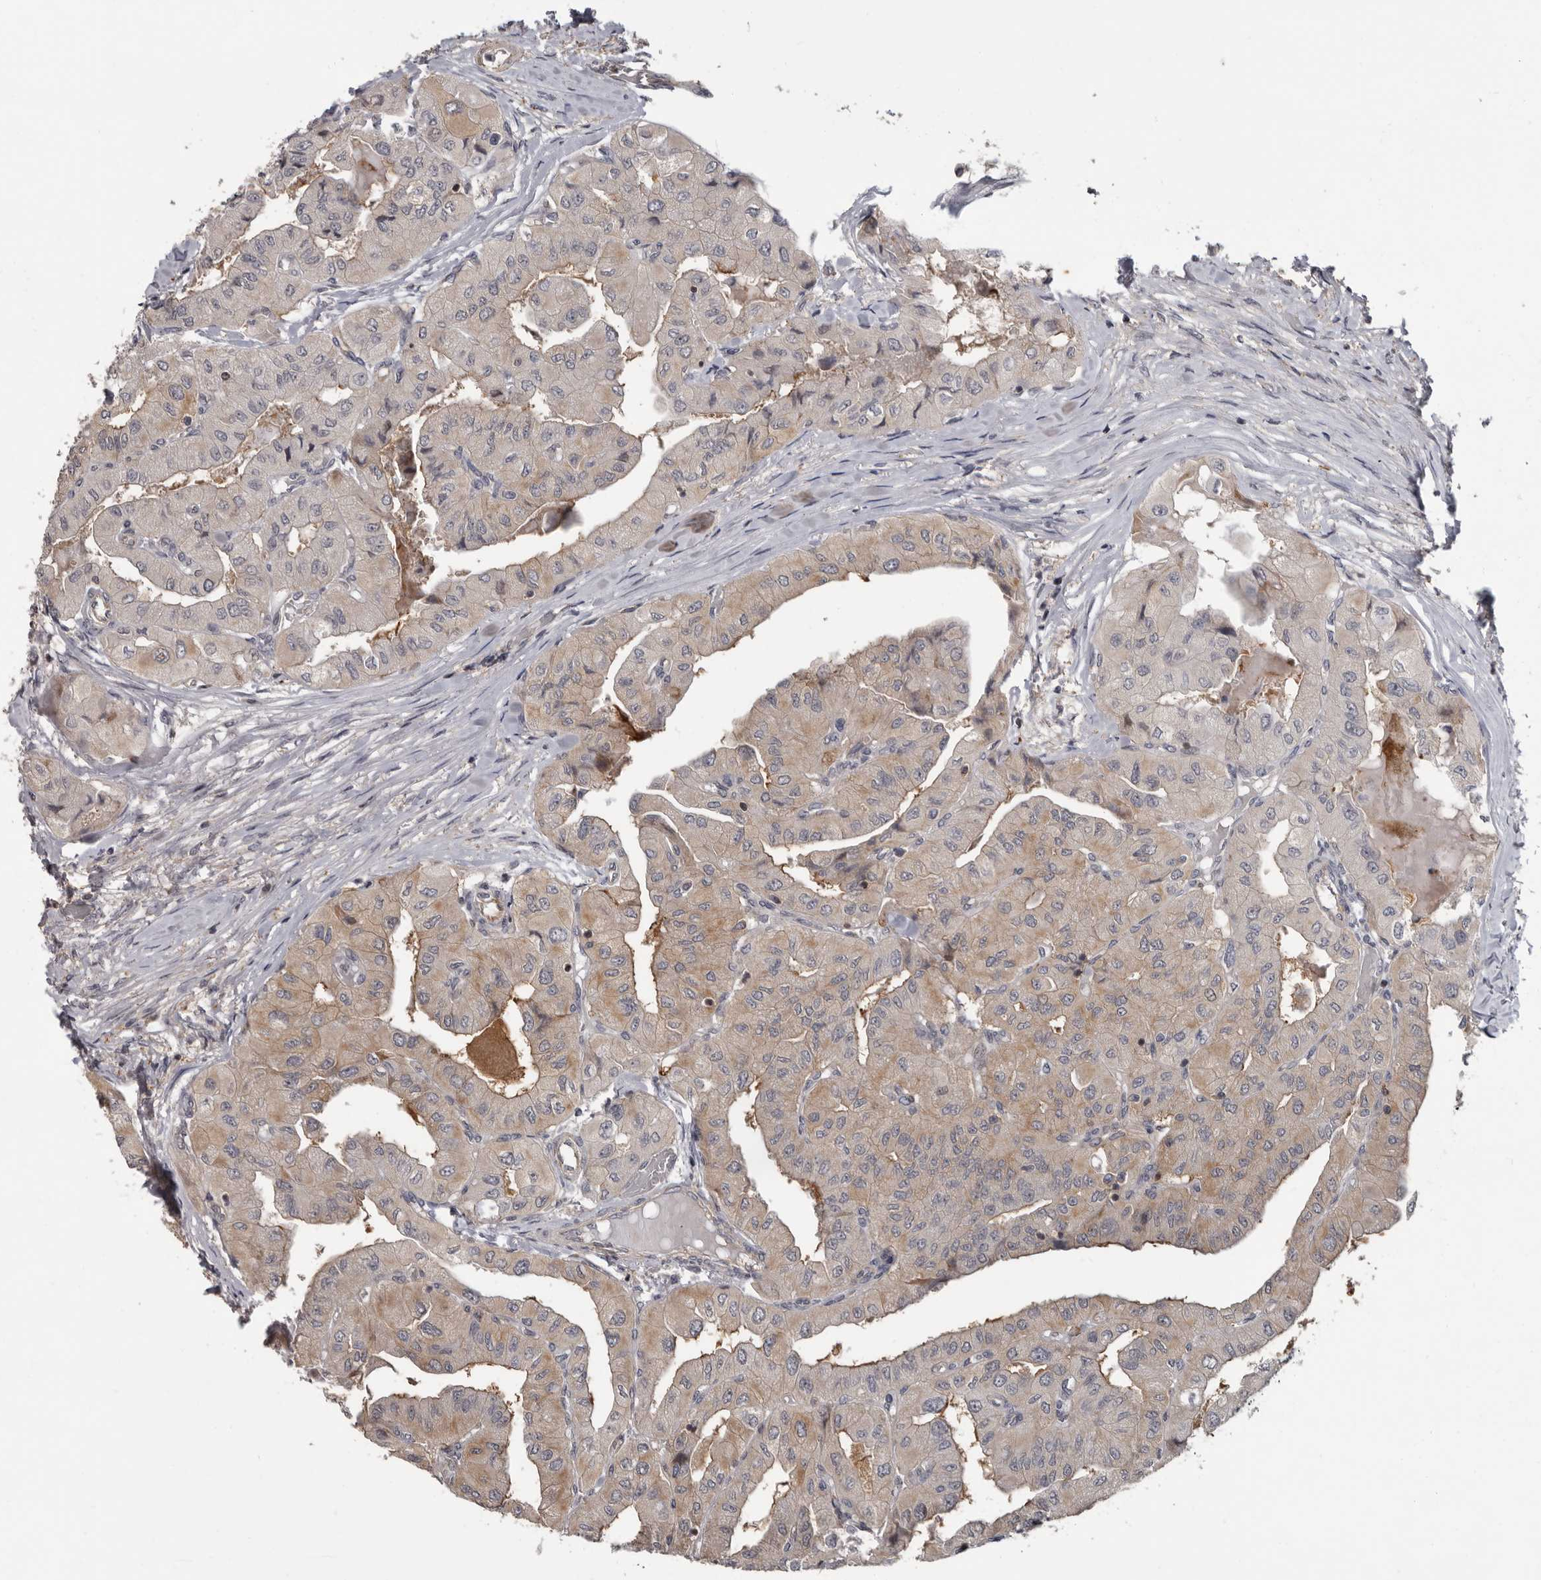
{"staining": {"intensity": "weak", "quantity": "<25%", "location": "cytoplasmic/membranous"}, "tissue": "thyroid cancer", "cell_type": "Tumor cells", "image_type": "cancer", "snomed": [{"axis": "morphology", "description": "Papillary adenocarcinoma, NOS"}, {"axis": "topography", "description": "Thyroid gland"}], "caption": "Micrograph shows no protein expression in tumor cells of thyroid cancer (papillary adenocarcinoma) tissue. The staining is performed using DAB (3,3'-diaminobenzidine) brown chromogen with nuclei counter-stained in using hematoxylin.", "gene": "FGFR4", "patient": {"sex": "female", "age": 59}}